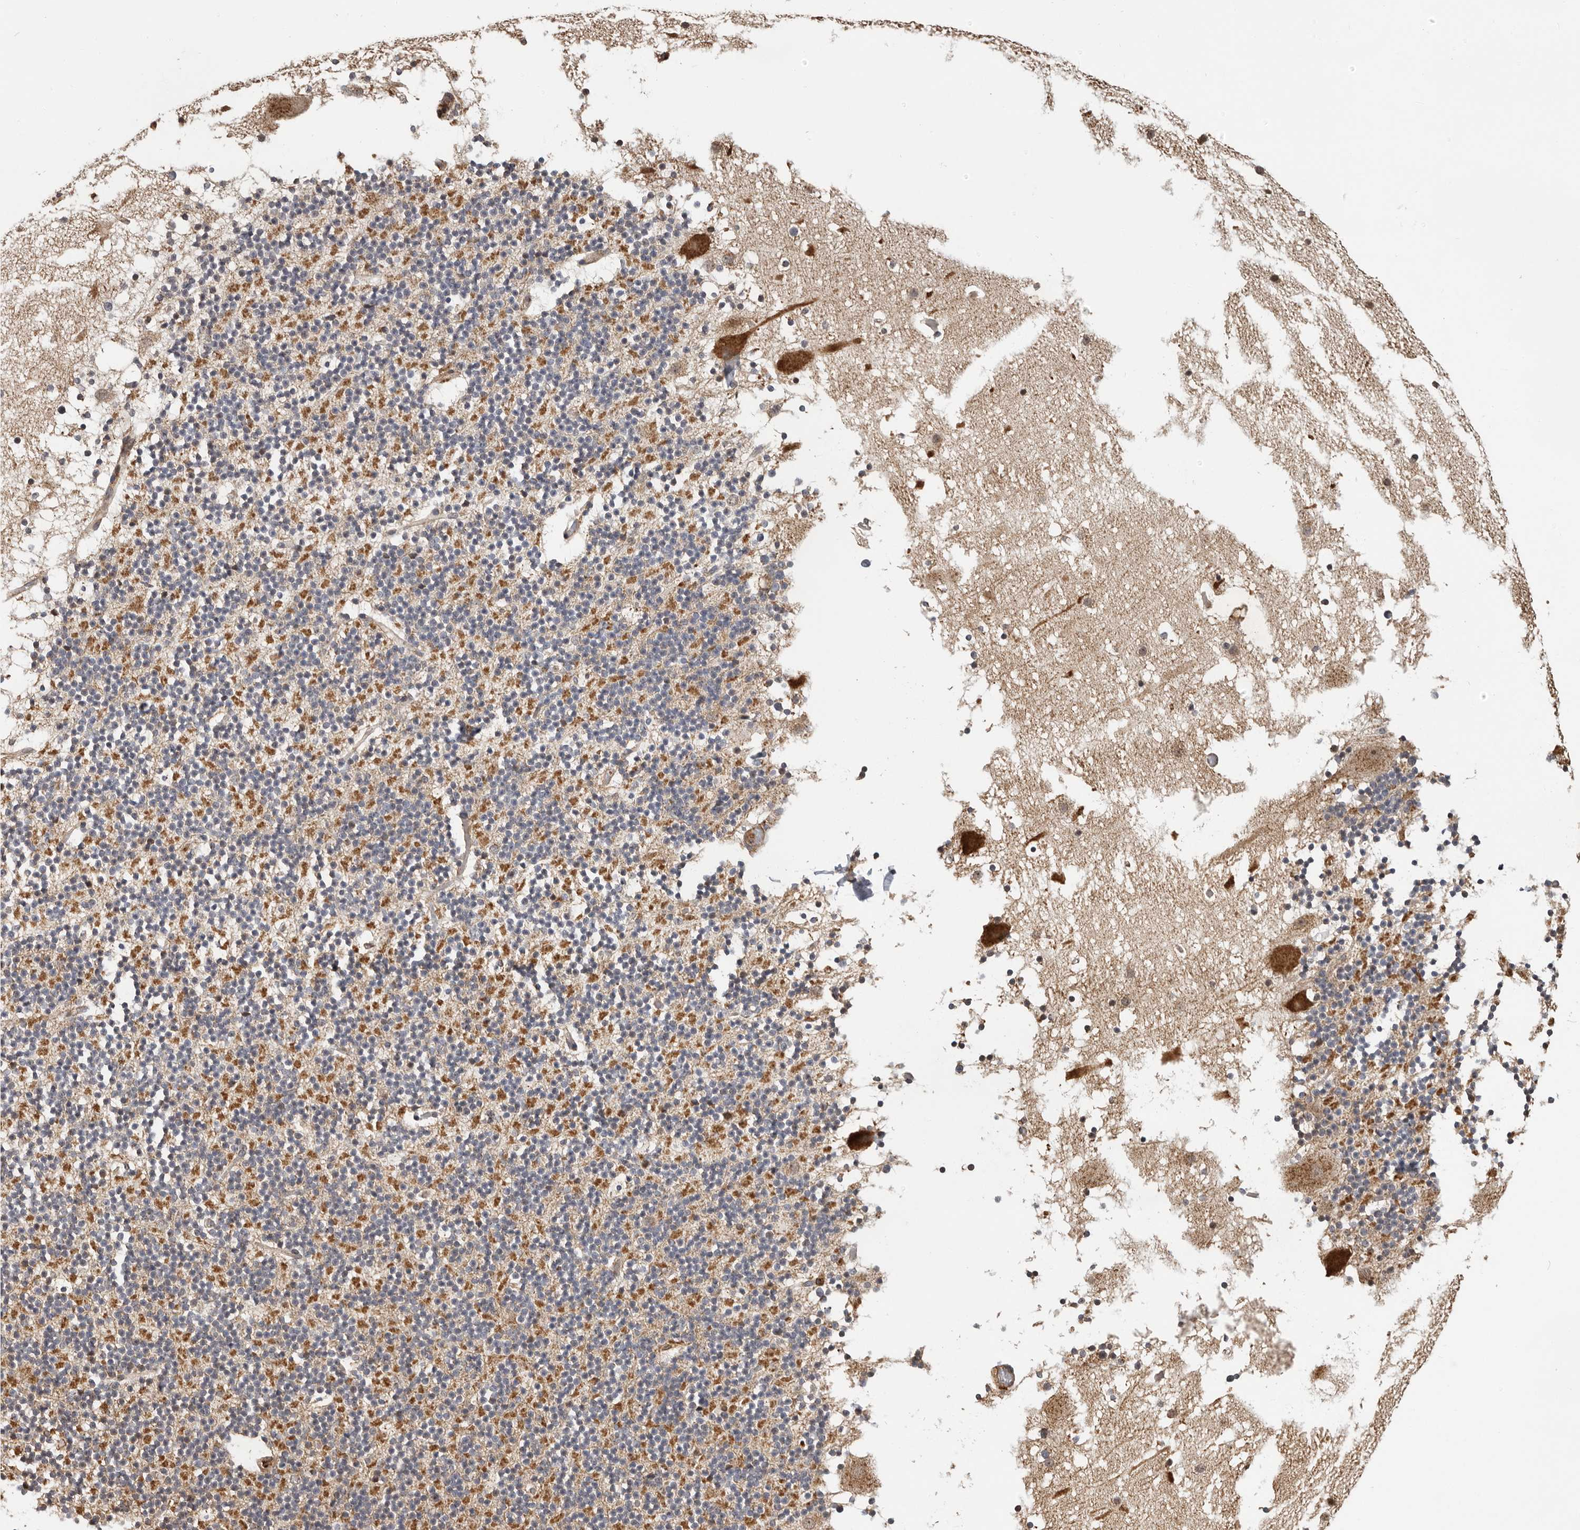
{"staining": {"intensity": "moderate", "quantity": "<25%", "location": "cytoplasmic/membranous"}, "tissue": "cerebellum", "cell_type": "Cells in granular layer", "image_type": "normal", "snomed": [{"axis": "morphology", "description": "Normal tissue, NOS"}, {"axis": "topography", "description": "Cerebellum"}], "caption": "IHC of unremarkable cerebellum shows low levels of moderate cytoplasmic/membranous positivity in about <25% of cells in granular layer.", "gene": "RNF157", "patient": {"sex": "male", "age": 57}}